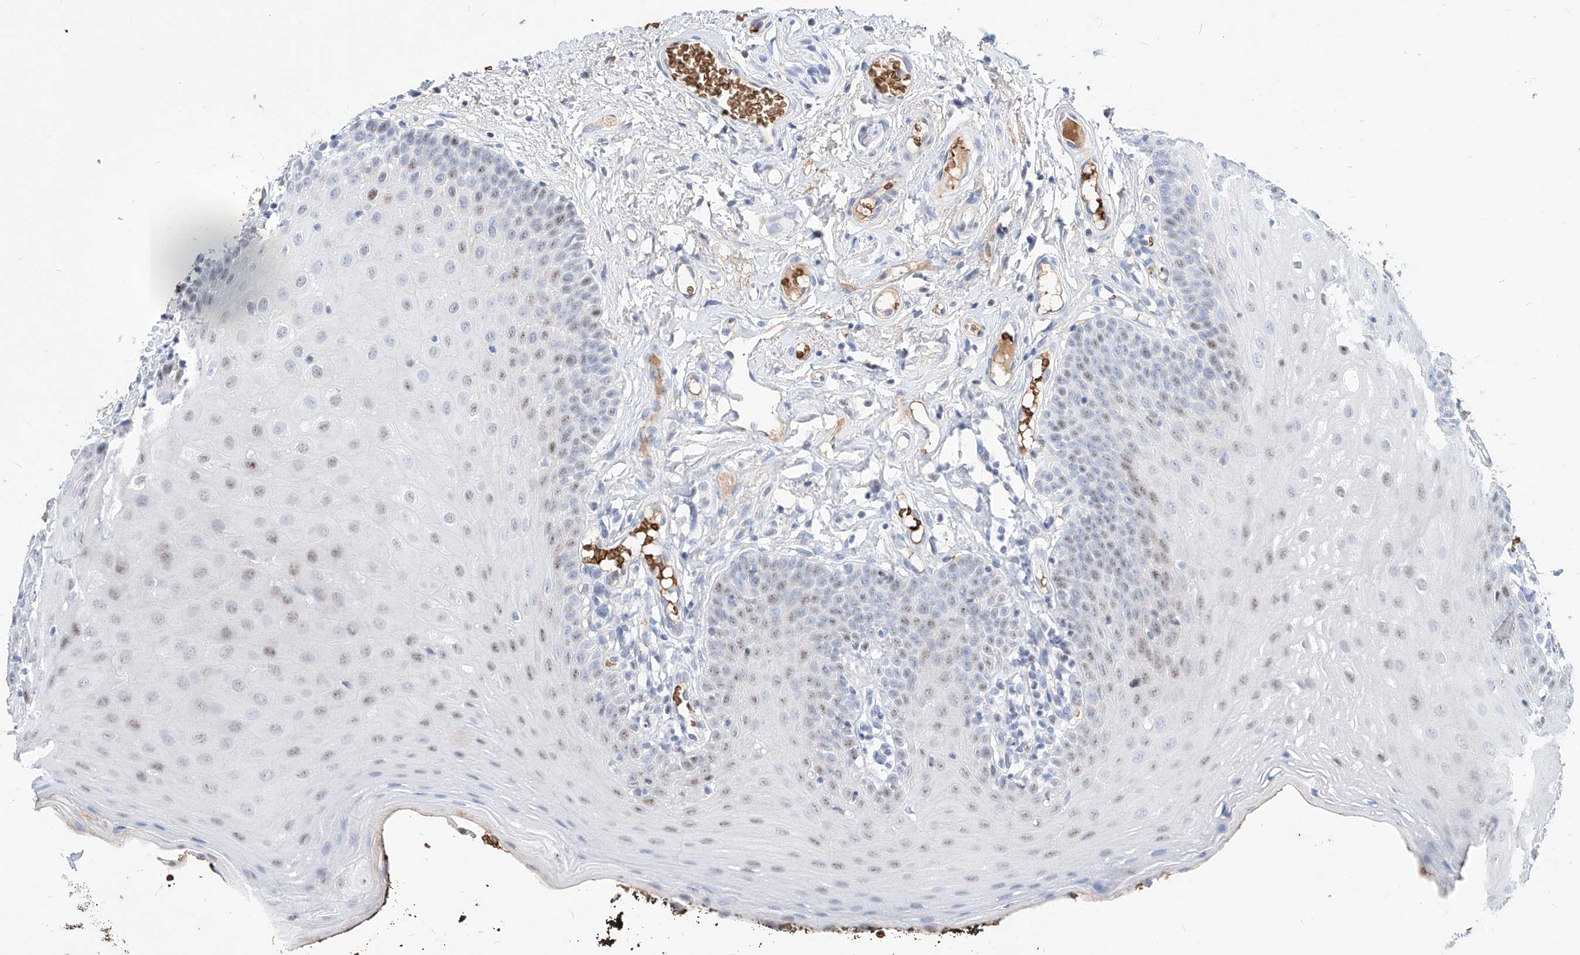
{"staining": {"intensity": "moderate", "quantity": "25%-75%", "location": "nuclear"}, "tissue": "oral mucosa", "cell_type": "Squamous epithelial cells", "image_type": "normal", "snomed": [{"axis": "morphology", "description": "Normal tissue, NOS"}, {"axis": "topography", "description": "Oral tissue"}], "caption": "Brown immunohistochemical staining in unremarkable human oral mucosa shows moderate nuclear positivity in approximately 25%-75% of squamous epithelial cells.", "gene": "ZFP42", "patient": {"sex": "male", "age": 74}}